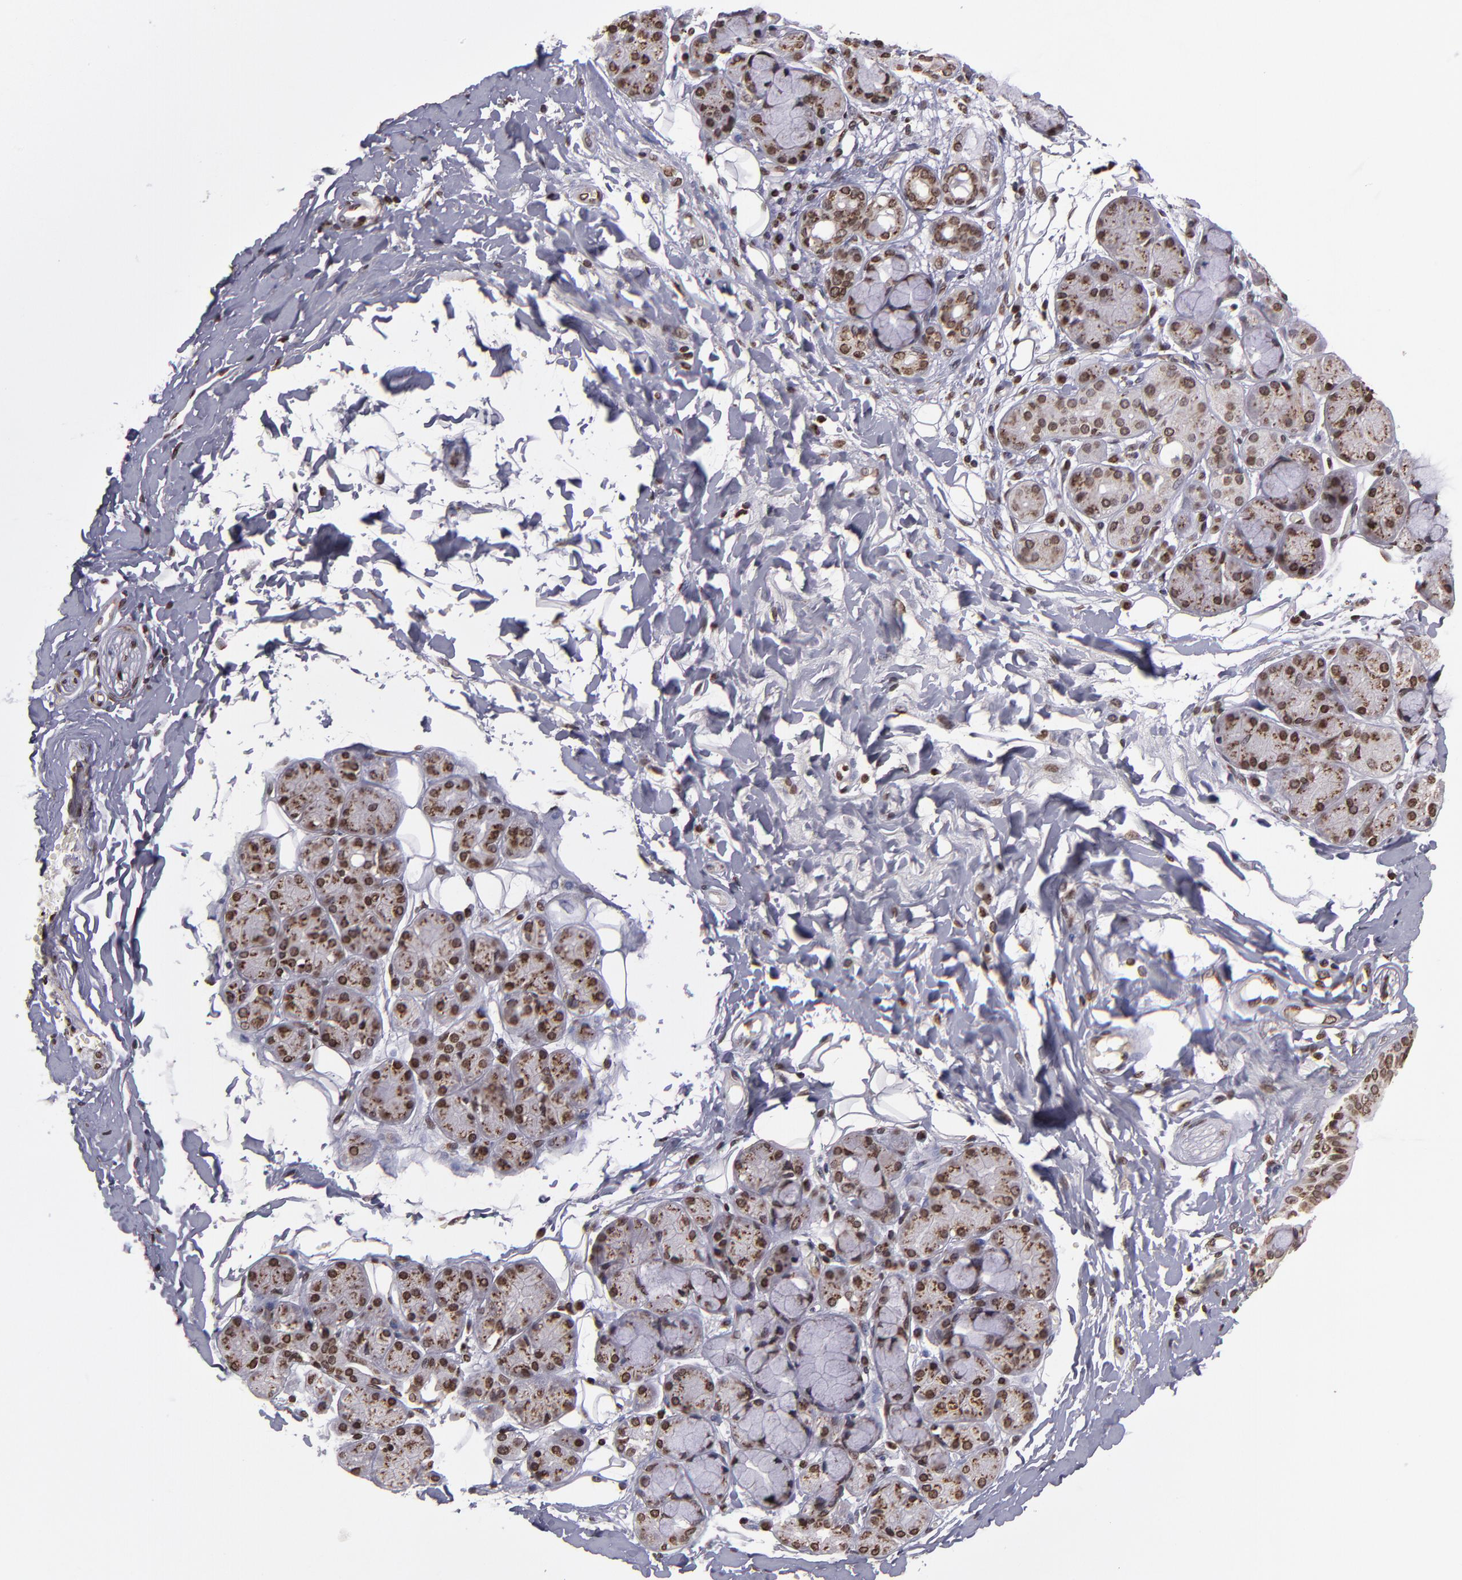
{"staining": {"intensity": "moderate", "quantity": ">75%", "location": "cytoplasmic/membranous,nuclear"}, "tissue": "salivary gland", "cell_type": "Glandular cells", "image_type": "normal", "snomed": [{"axis": "morphology", "description": "Normal tissue, NOS"}, {"axis": "topography", "description": "Skeletal muscle"}, {"axis": "topography", "description": "Oral tissue"}, {"axis": "topography", "description": "Salivary gland"}, {"axis": "topography", "description": "Peripheral nerve tissue"}], "caption": "Immunohistochemical staining of normal salivary gland demonstrates medium levels of moderate cytoplasmic/membranous,nuclear positivity in approximately >75% of glandular cells. The protein of interest is stained brown, and the nuclei are stained in blue (DAB (3,3'-diaminobenzidine) IHC with brightfield microscopy, high magnification).", "gene": "CSDC2", "patient": {"sex": "male", "age": 54}}